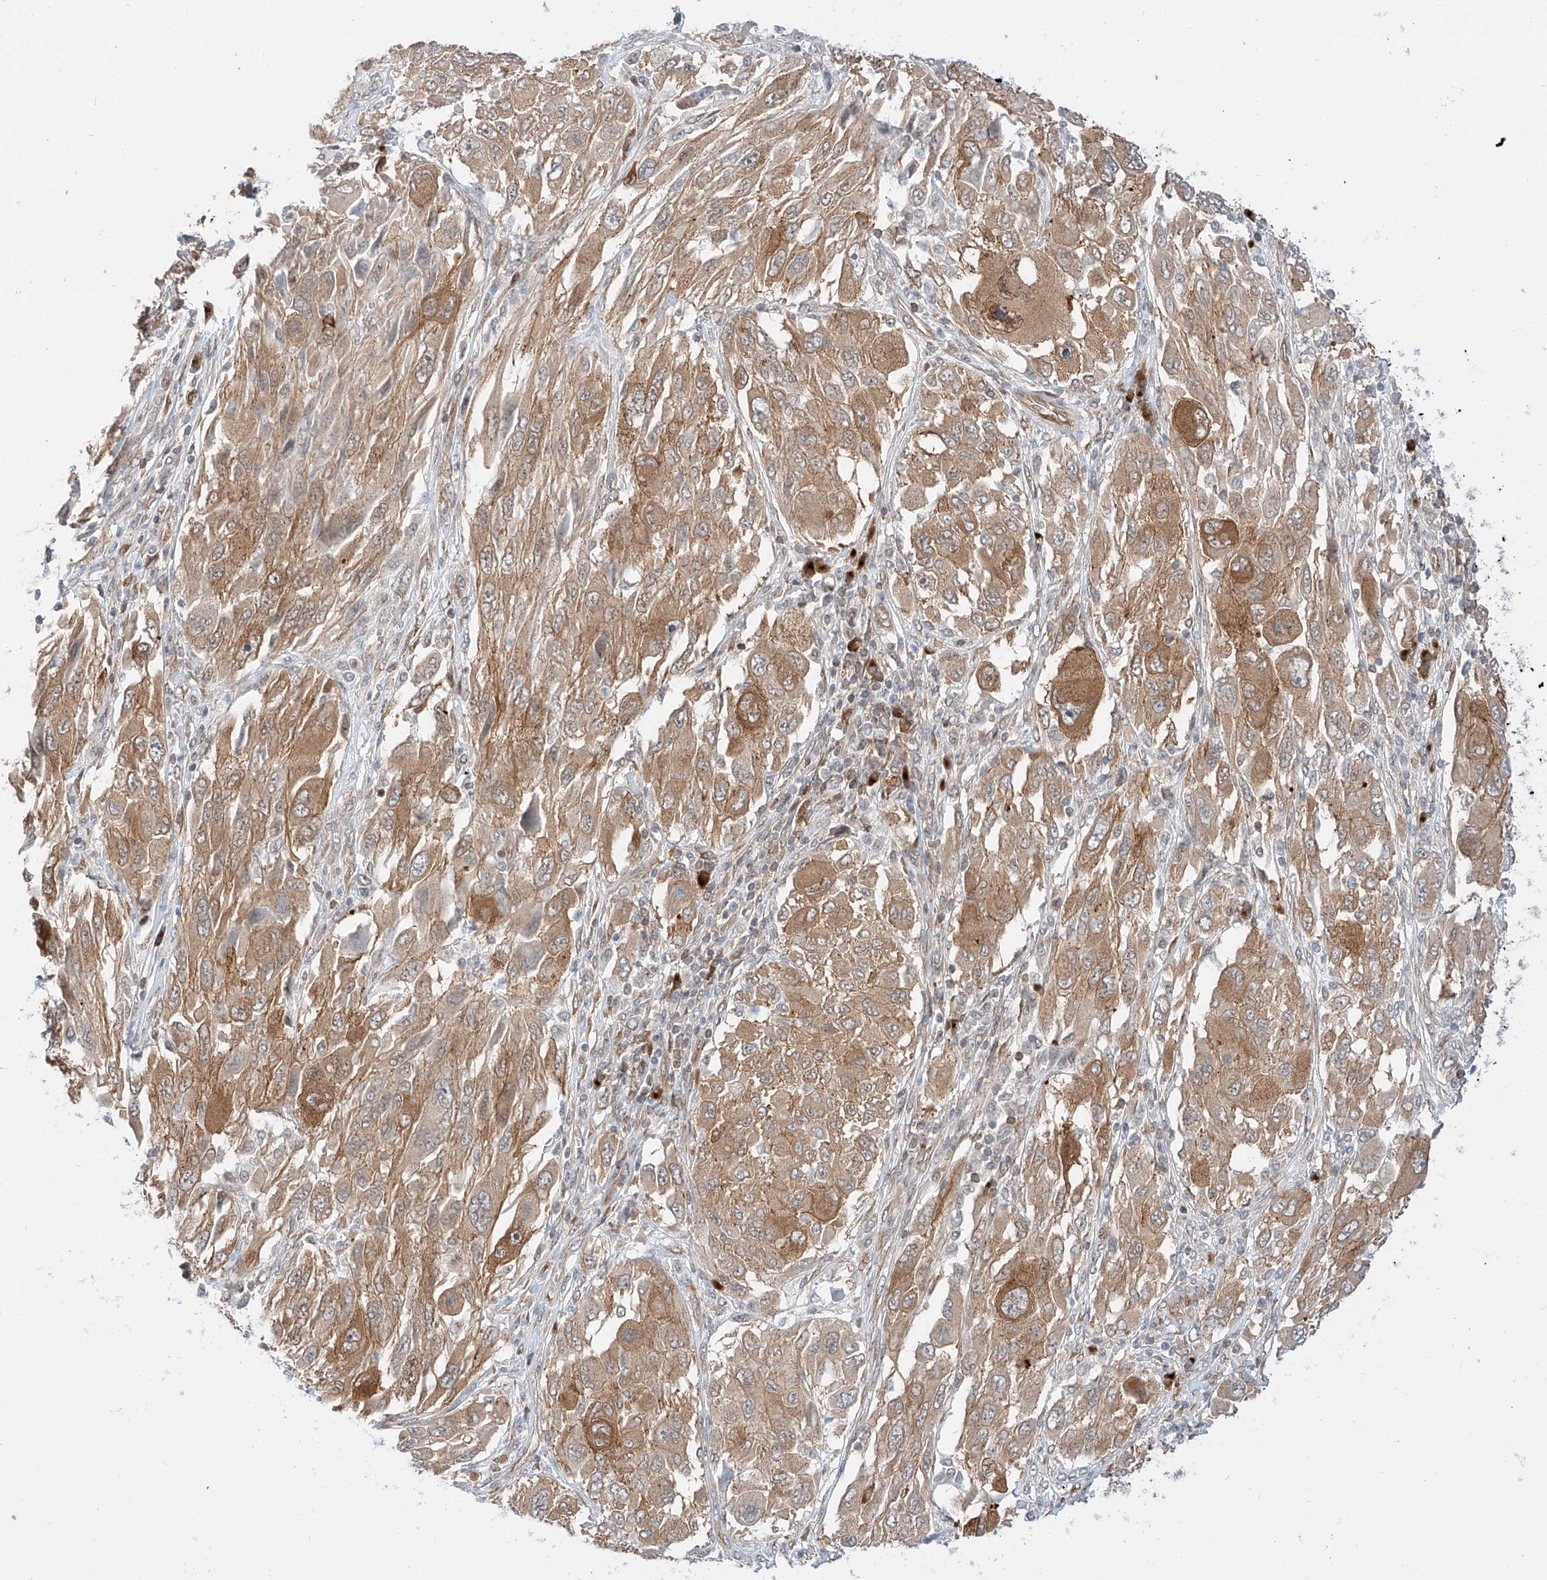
{"staining": {"intensity": "moderate", "quantity": ">75%", "location": "cytoplasmic/membranous"}, "tissue": "melanoma", "cell_type": "Tumor cells", "image_type": "cancer", "snomed": [{"axis": "morphology", "description": "Malignant melanoma, NOS"}, {"axis": "topography", "description": "Skin"}], "caption": "Protein staining displays moderate cytoplasmic/membranous expression in about >75% of tumor cells in malignant melanoma.", "gene": "CARMIL1", "patient": {"sex": "female", "age": 91}}